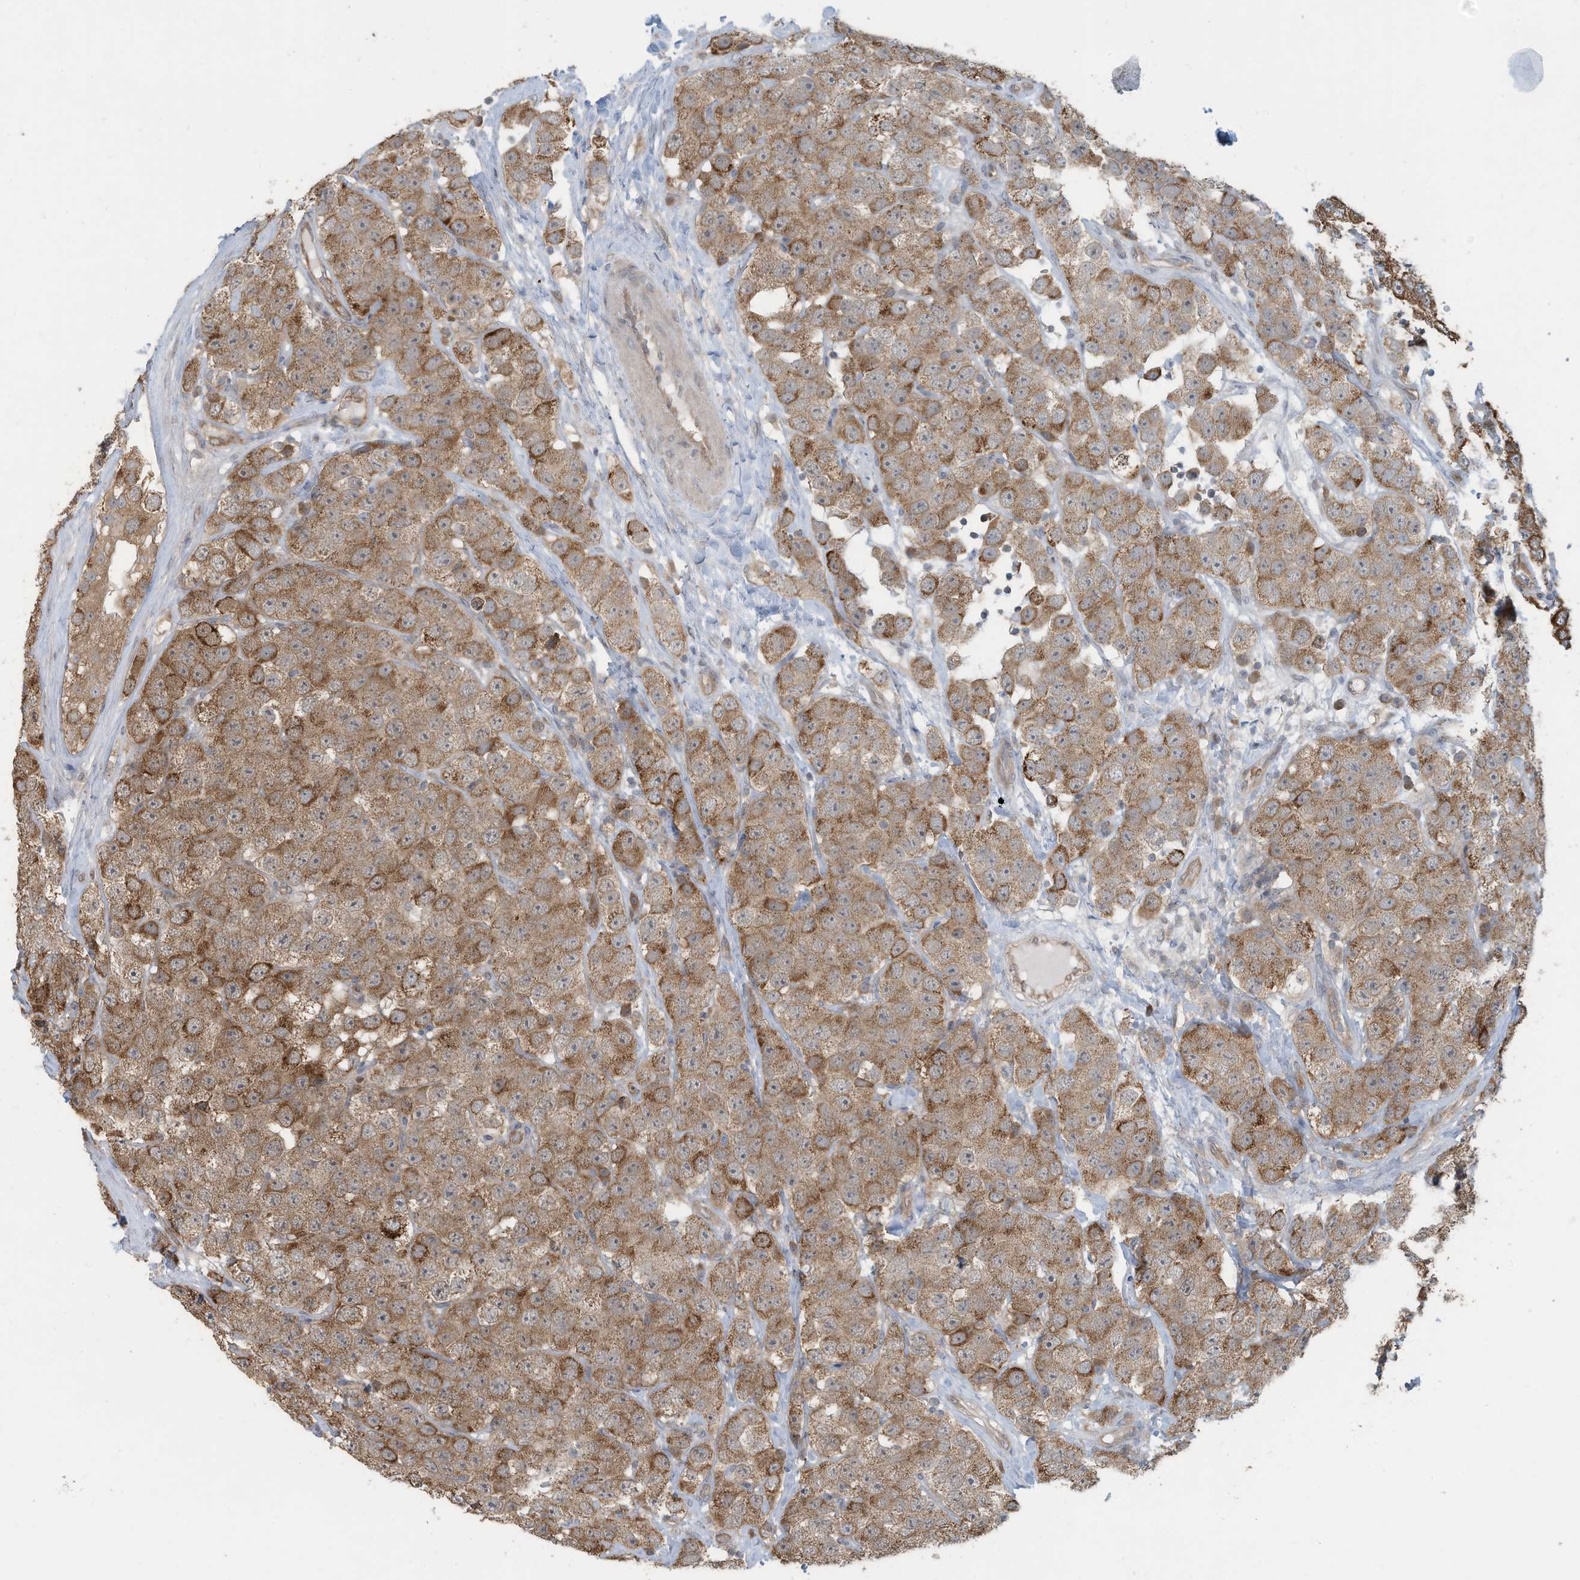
{"staining": {"intensity": "moderate", "quantity": ">75%", "location": "cytoplasmic/membranous"}, "tissue": "testis cancer", "cell_type": "Tumor cells", "image_type": "cancer", "snomed": [{"axis": "morphology", "description": "Seminoma, NOS"}, {"axis": "topography", "description": "Testis"}], "caption": "The micrograph displays staining of seminoma (testis), revealing moderate cytoplasmic/membranous protein expression (brown color) within tumor cells. (brown staining indicates protein expression, while blue staining denotes nuclei).", "gene": "ERI2", "patient": {"sex": "male", "age": 28}}